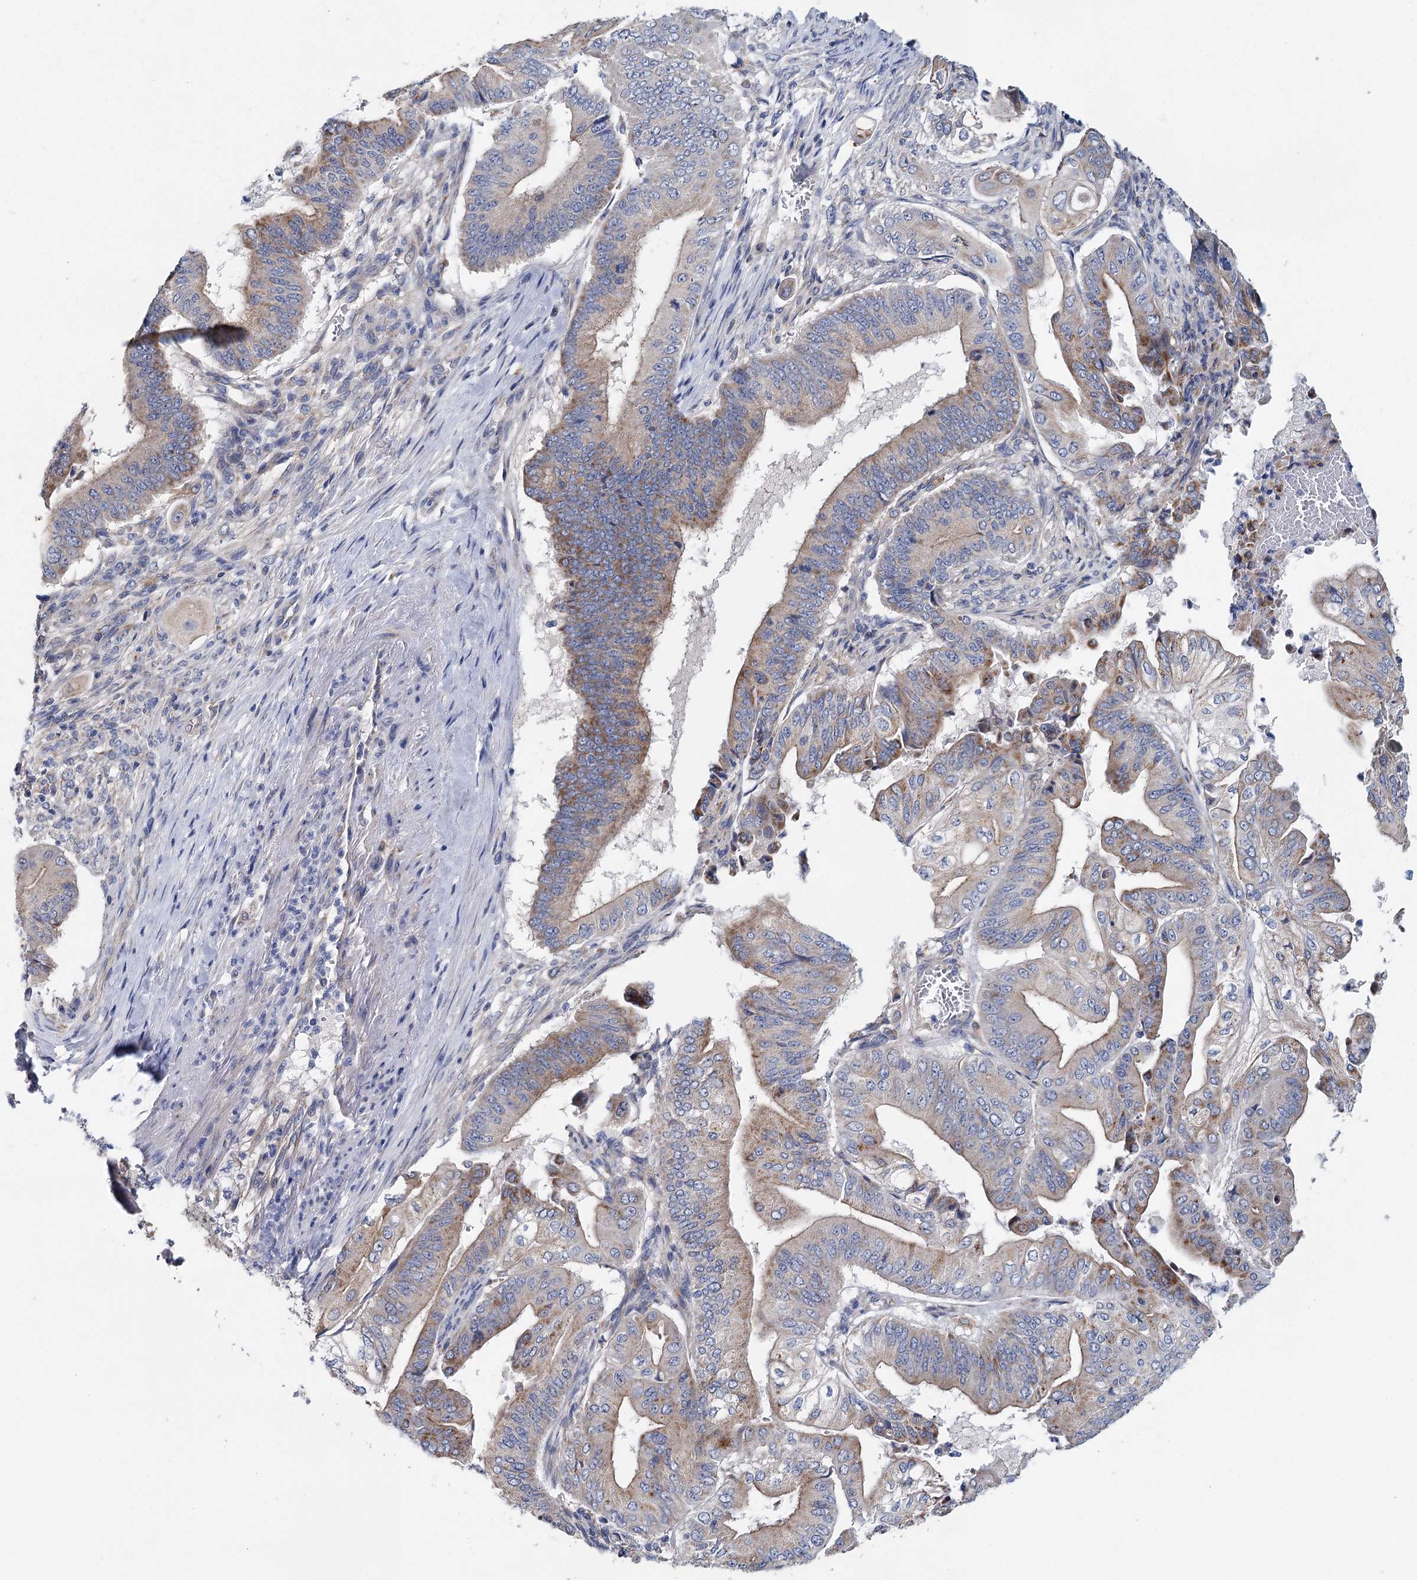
{"staining": {"intensity": "weak", "quantity": "25%-75%", "location": "cytoplasmic/membranous"}, "tissue": "pancreatic cancer", "cell_type": "Tumor cells", "image_type": "cancer", "snomed": [{"axis": "morphology", "description": "Adenocarcinoma, NOS"}, {"axis": "topography", "description": "Pancreas"}], "caption": "There is low levels of weak cytoplasmic/membranous staining in tumor cells of pancreatic adenocarcinoma, as demonstrated by immunohistochemical staining (brown color).", "gene": "ANKRD16", "patient": {"sex": "female", "age": 77}}